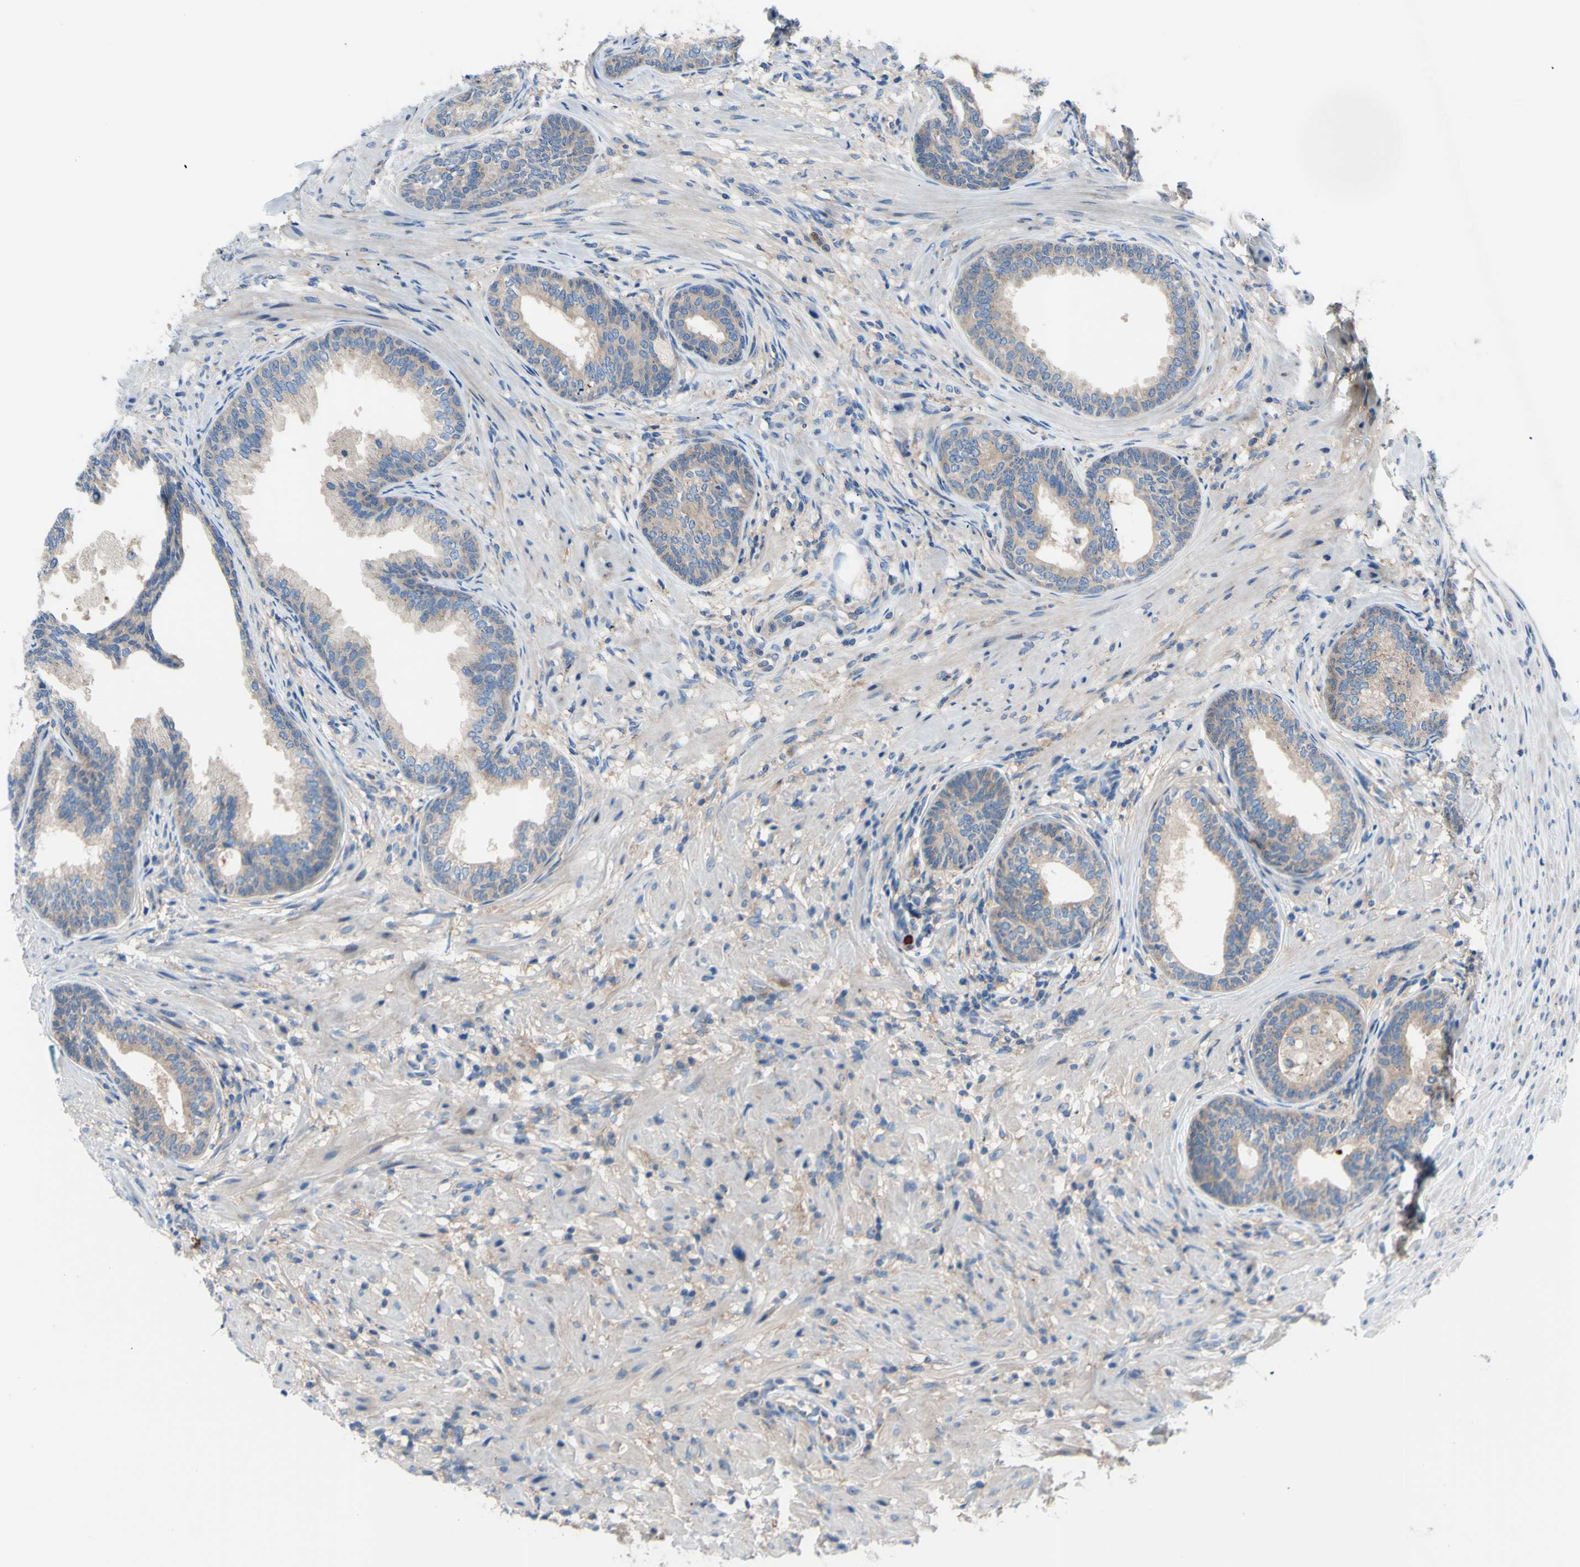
{"staining": {"intensity": "weak", "quantity": ">75%", "location": "cytoplasmic/membranous"}, "tissue": "prostate", "cell_type": "Glandular cells", "image_type": "normal", "snomed": [{"axis": "morphology", "description": "Normal tissue, NOS"}, {"axis": "topography", "description": "Prostate"}], "caption": "Weak cytoplasmic/membranous positivity for a protein is seen in about >75% of glandular cells of unremarkable prostate using immunohistochemistry.", "gene": "USP9X", "patient": {"sex": "male", "age": 76}}